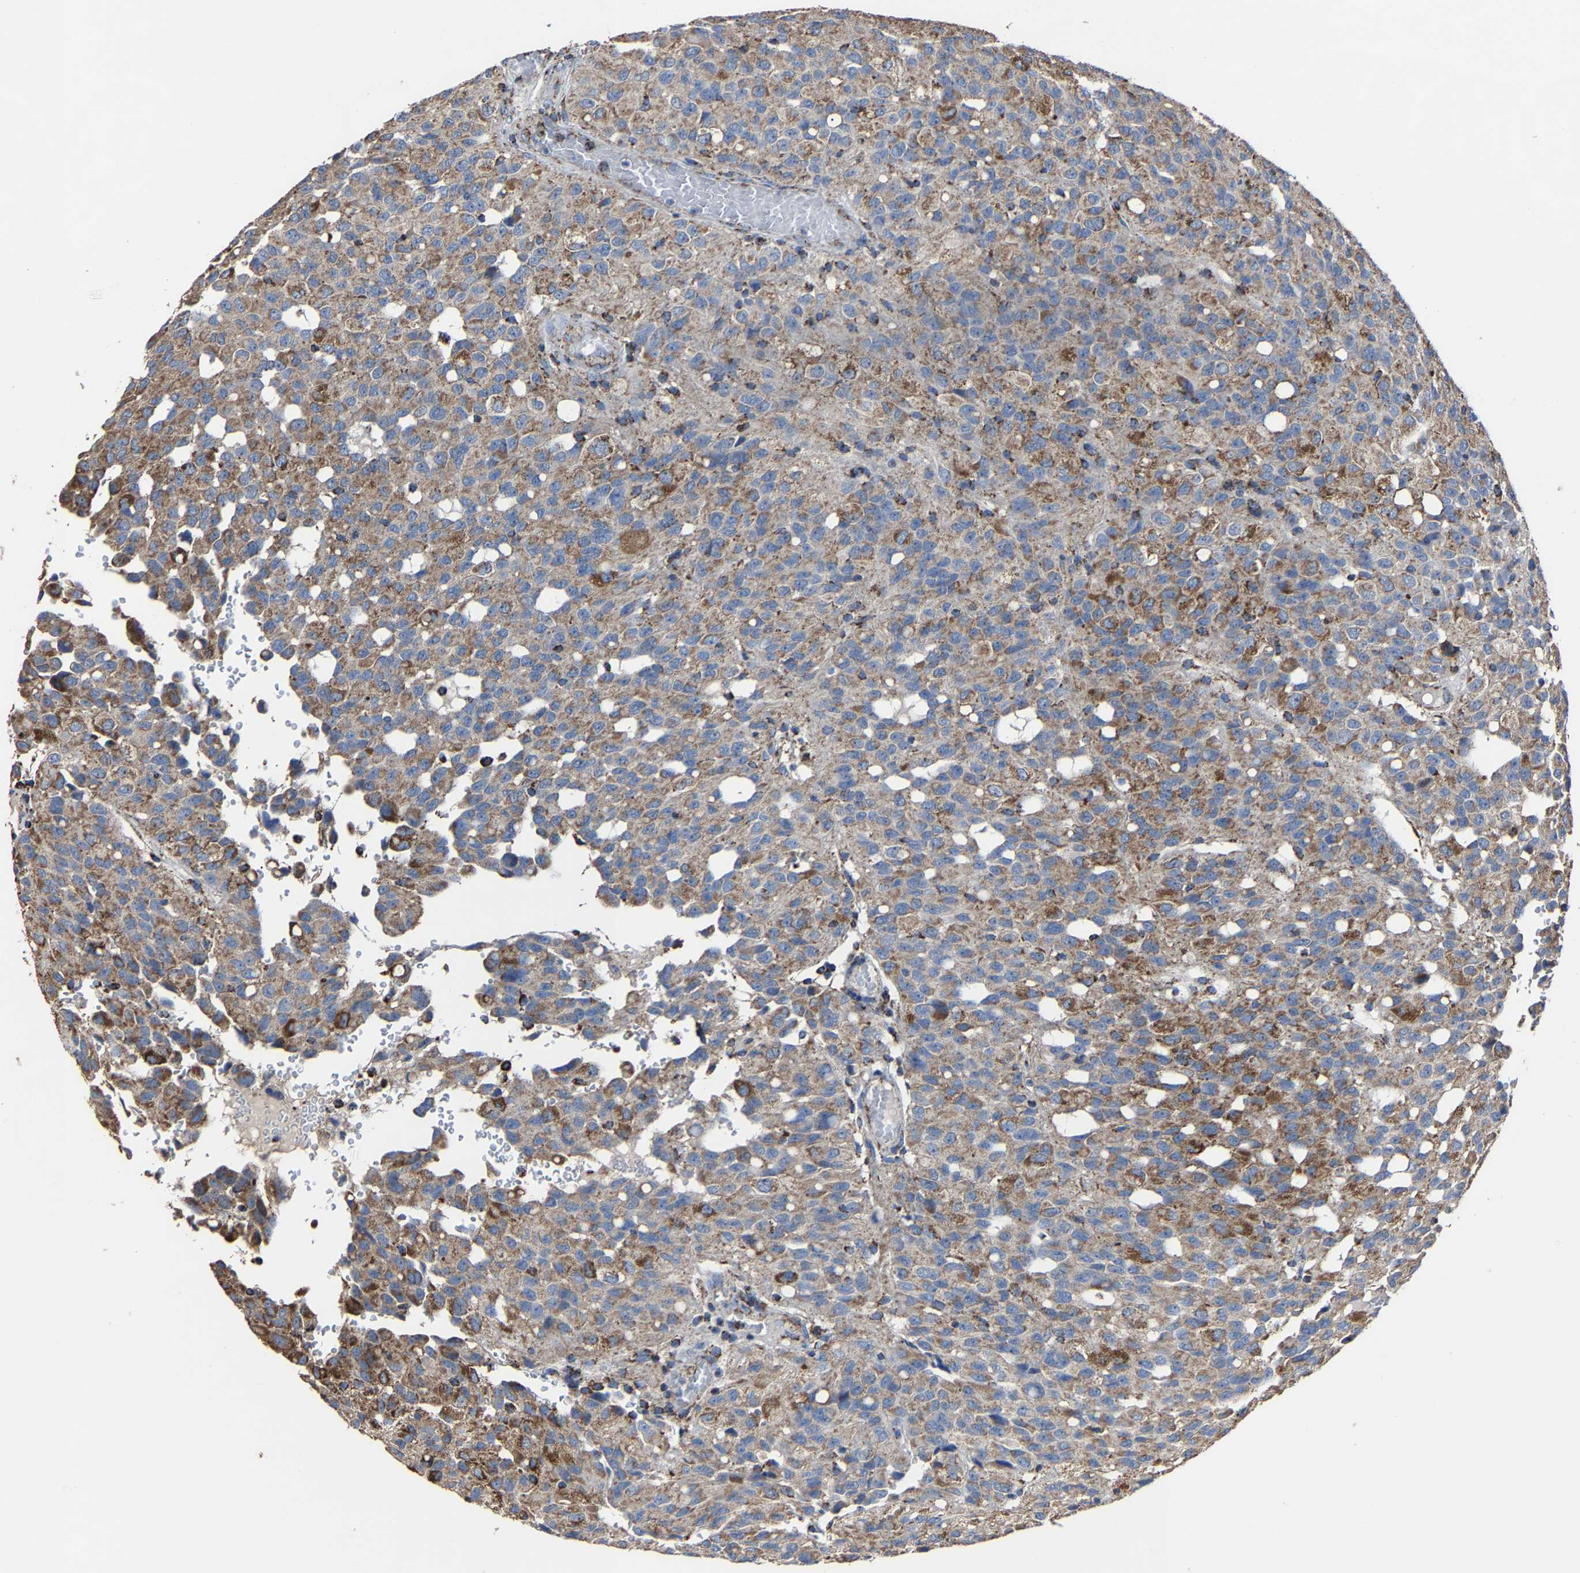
{"staining": {"intensity": "moderate", "quantity": ">75%", "location": "cytoplasmic/membranous"}, "tissue": "glioma", "cell_type": "Tumor cells", "image_type": "cancer", "snomed": [{"axis": "morphology", "description": "Glioma, malignant, High grade"}, {"axis": "topography", "description": "Brain"}], "caption": "Malignant high-grade glioma was stained to show a protein in brown. There is medium levels of moderate cytoplasmic/membranous expression in approximately >75% of tumor cells.", "gene": "NDUFV3", "patient": {"sex": "male", "age": 32}}